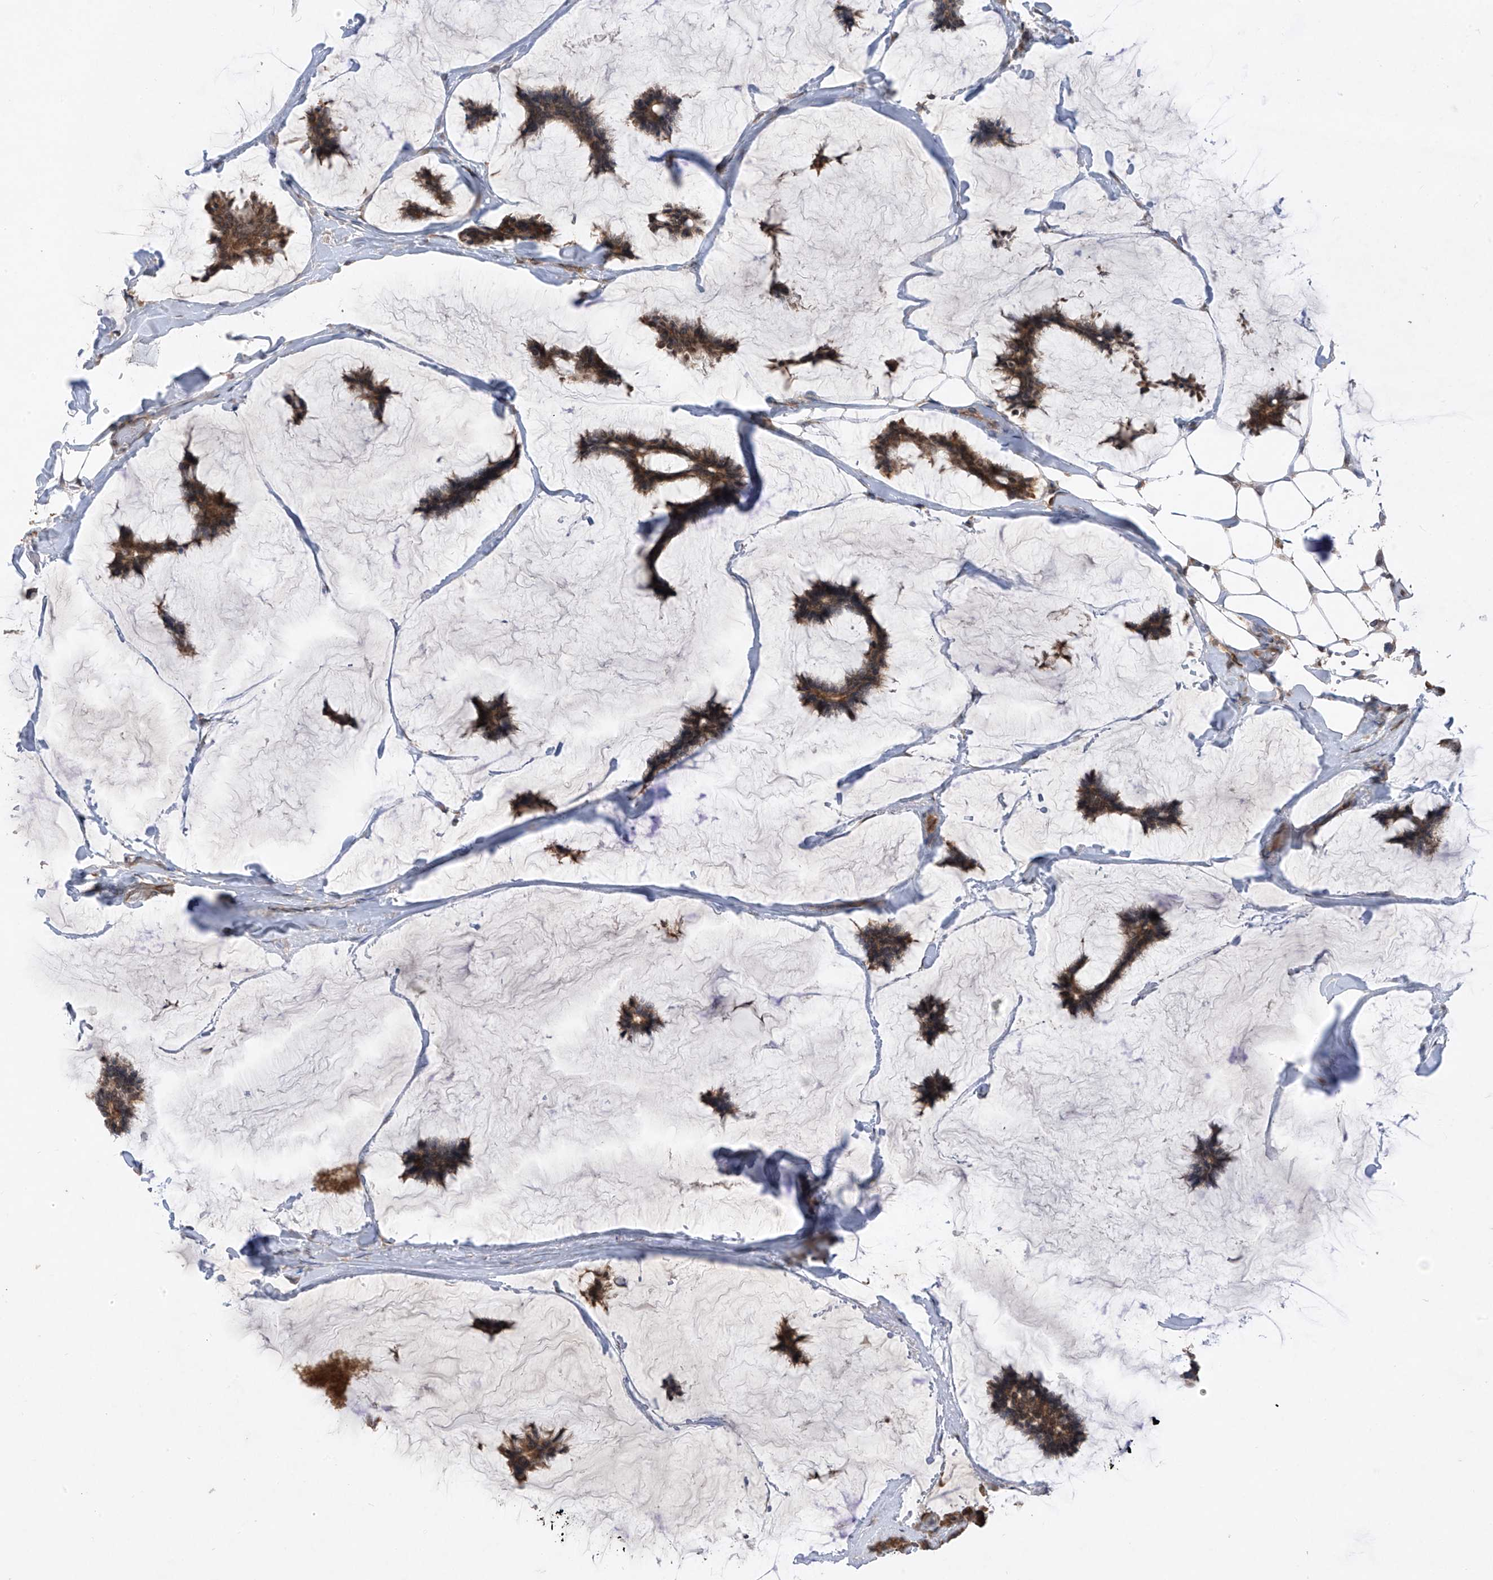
{"staining": {"intensity": "moderate", "quantity": ">75%", "location": "cytoplasmic/membranous"}, "tissue": "breast cancer", "cell_type": "Tumor cells", "image_type": "cancer", "snomed": [{"axis": "morphology", "description": "Duct carcinoma"}, {"axis": "topography", "description": "Breast"}], "caption": "Tumor cells demonstrate medium levels of moderate cytoplasmic/membranous positivity in about >75% of cells in breast cancer (infiltrating ductal carcinoma).", "gene": "RPL34", "patient": {"sex": "female", "age": 93}}